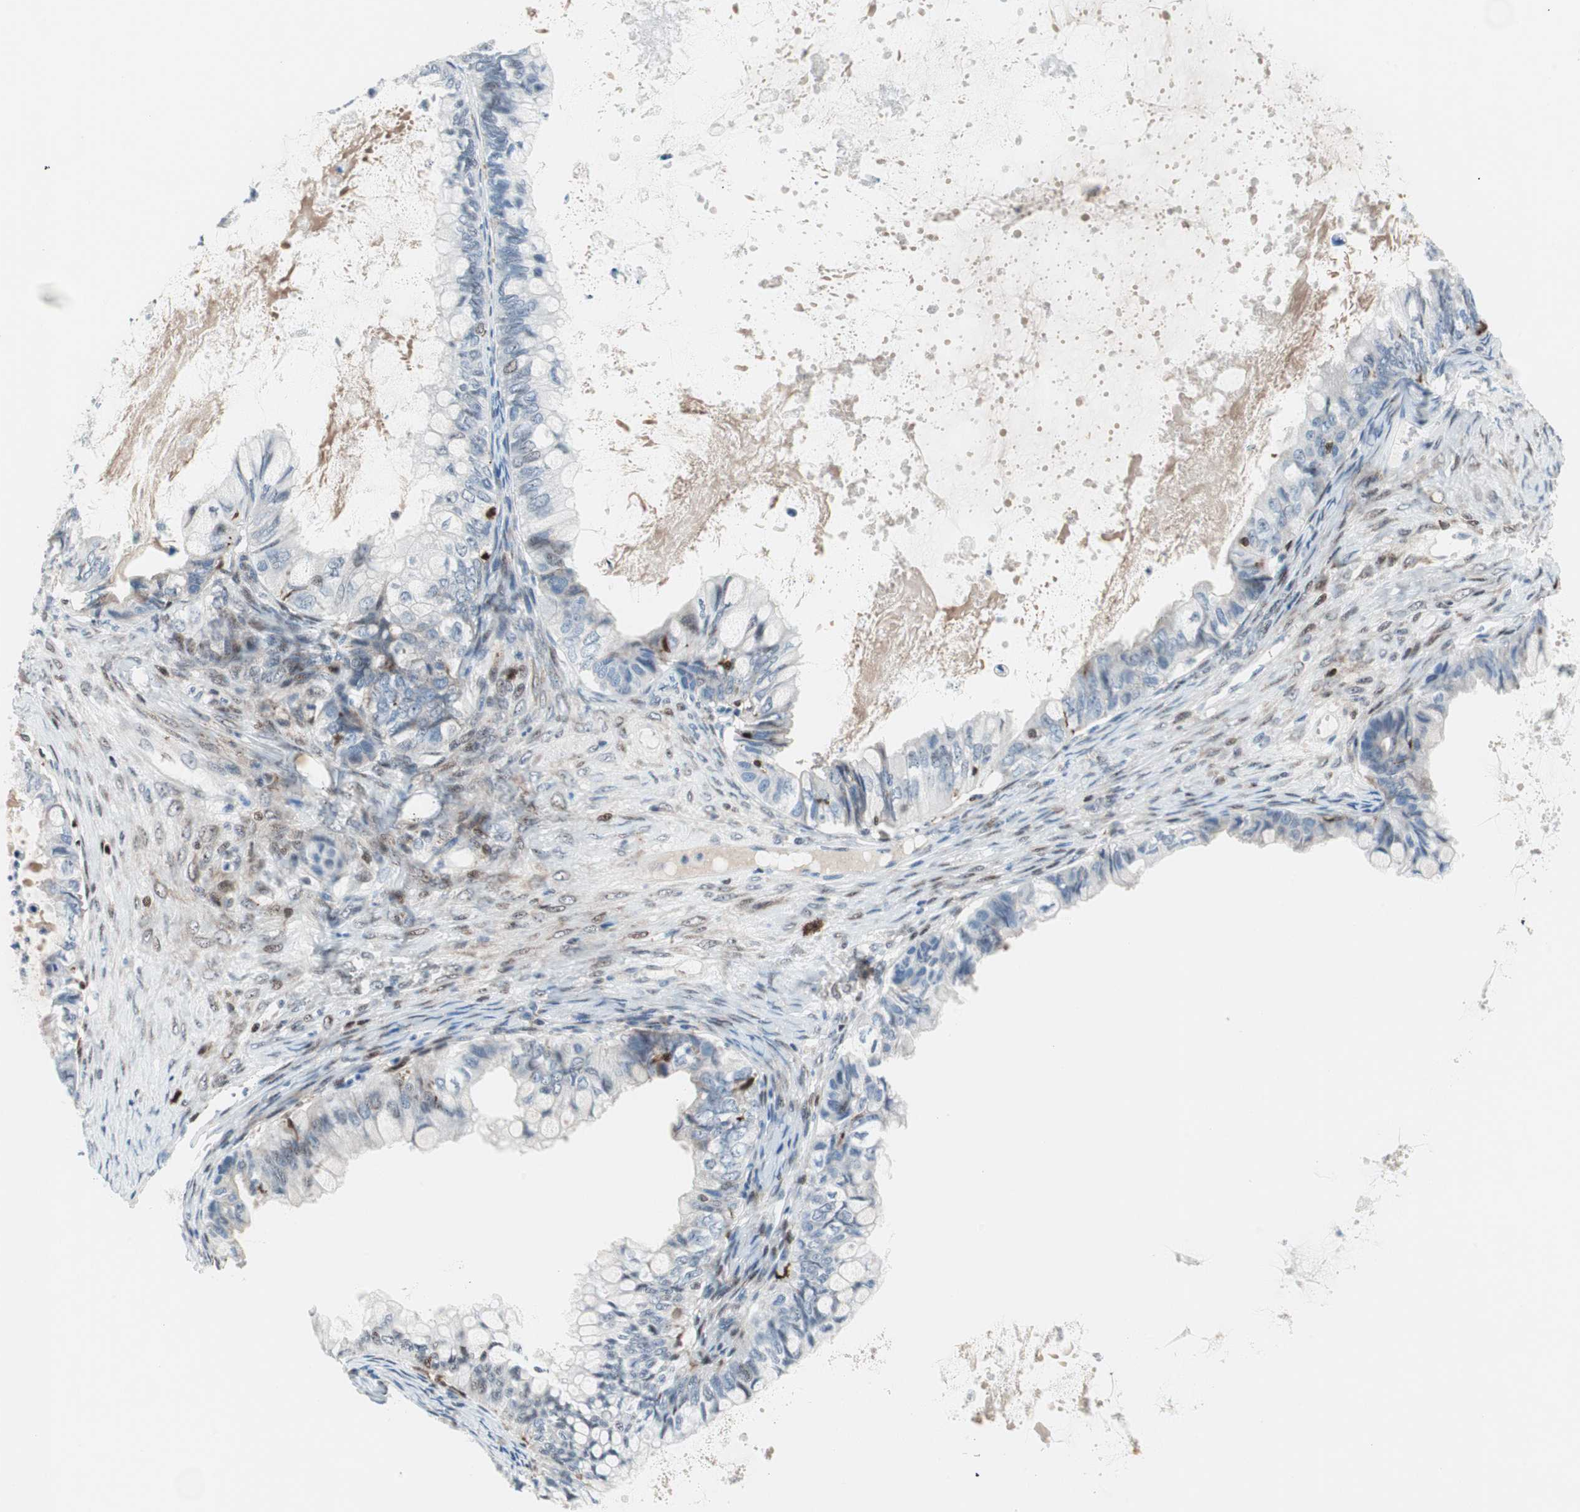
{"staining": {"intensity": "negative", "quantity": "none", "location": "none"}, "tissue": "ovarian cancer", "cell_type": "Tumor cells", "image_type": "cancer", "snomed": [{"axis": "morphology", "description": "Cystadenocarcinoma, mucinous, NOS"}, {"axis": "topography", "description": "Ovary"}], "caption": "Immunohistochemistry histopathology image of neoplastic tissue: human ovarian cancer (mucinous cystadenocarcinoma) stained with DAB (3,3'-diaminobenzidine) reveals no significant protein expression in tumor cells.", "gene": "RGS10", "patient": {"sex": "female", "age": 80}}